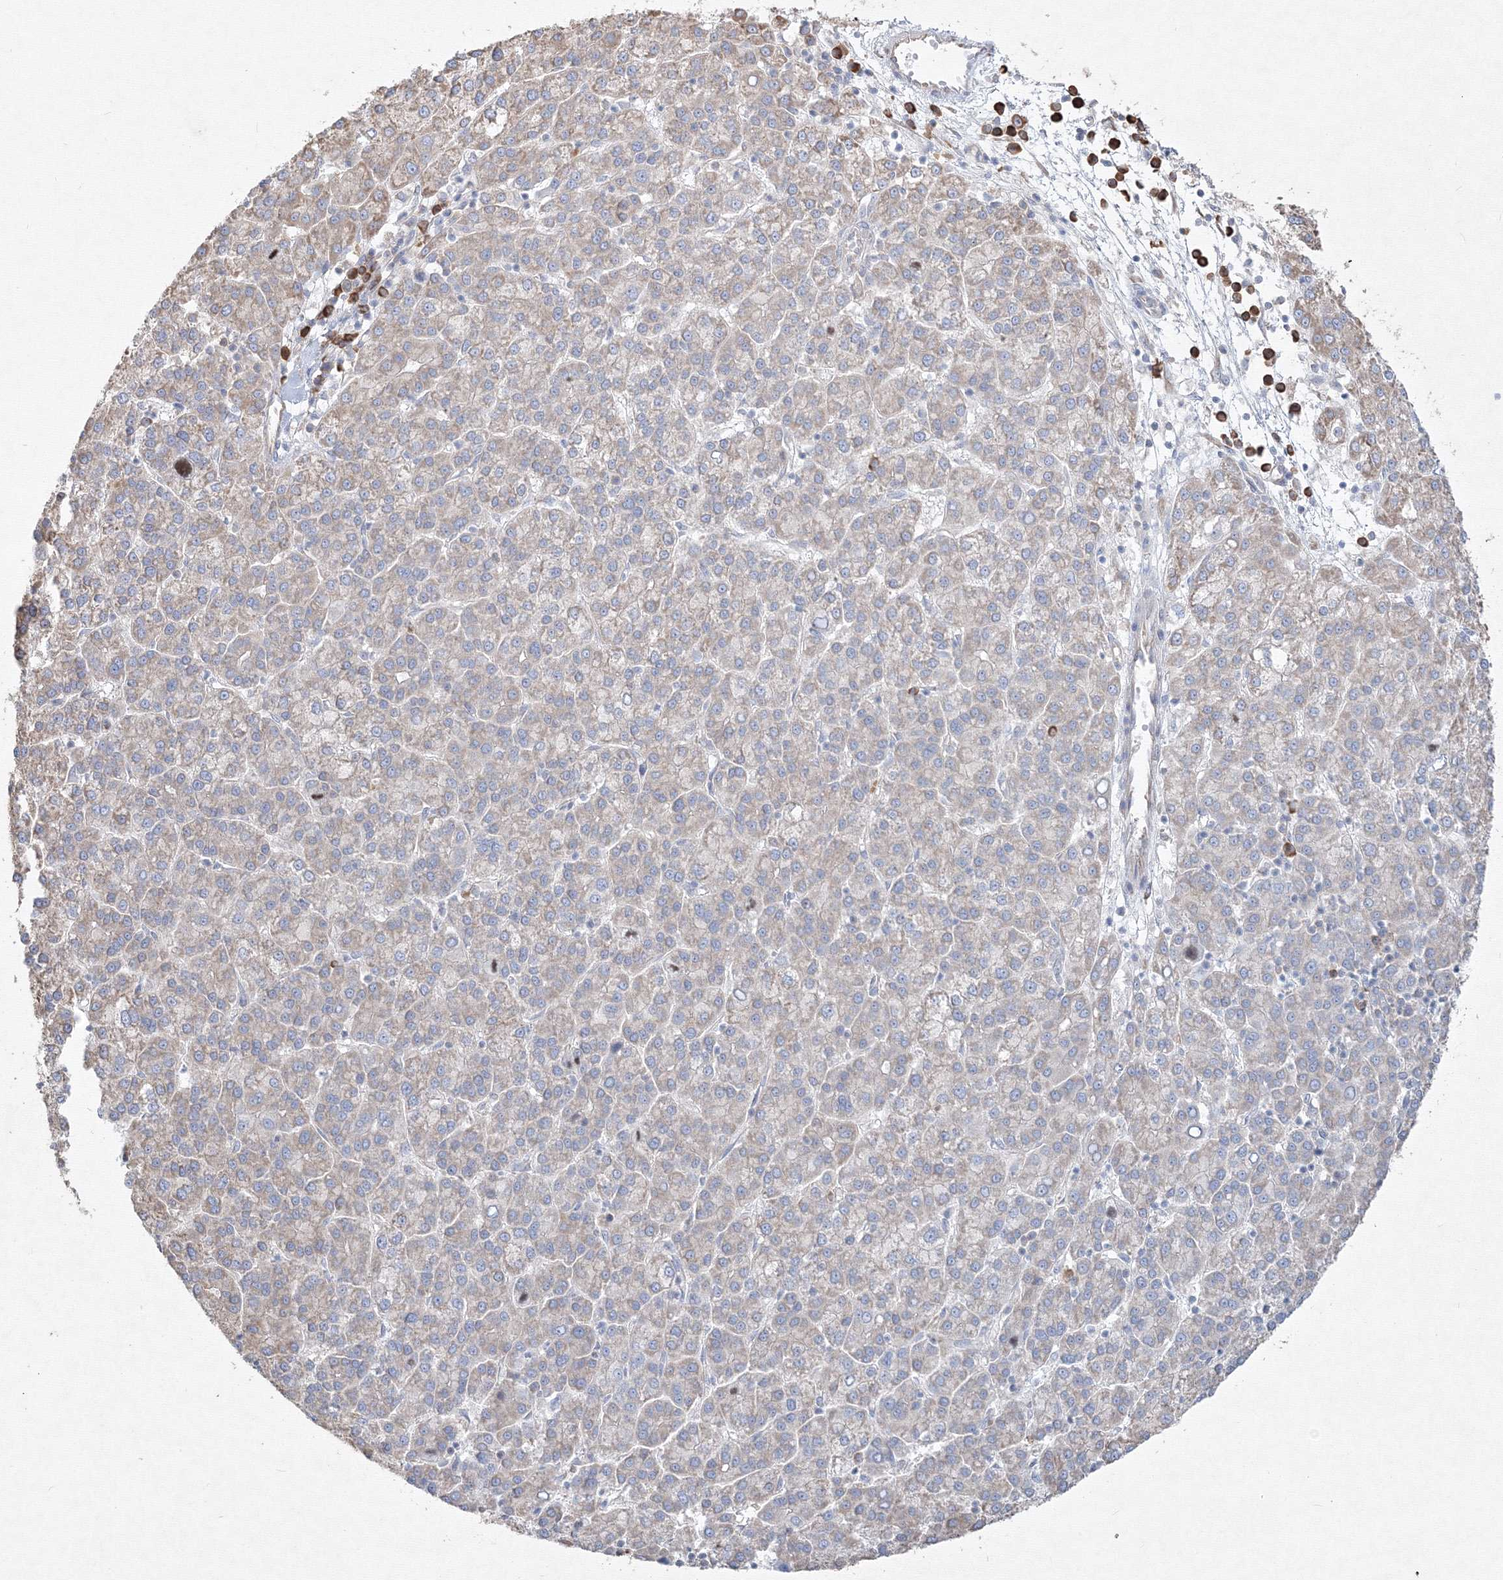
{"staining": {"intensity": "weak", "quantity": "<25%", "location": "cytoplasmic/membranous"}, "tissue": "liver cancer", "cell_type": "Tumor cells", "image_type": "cancer", "snomed": [{"axis": "morphology", "description": "Carcinoma, Hepatocellular, NOS"}, {"axis": "topography", "description": "Liver"}], "caption": "This is an immunohistochemistry (IHC) photomicrograph of human hepatocellular carcinoma (liver). There is no positivity in tumor cells.", "gene": "FBXL8", "patient": {"sex": "female", "age": 58}}